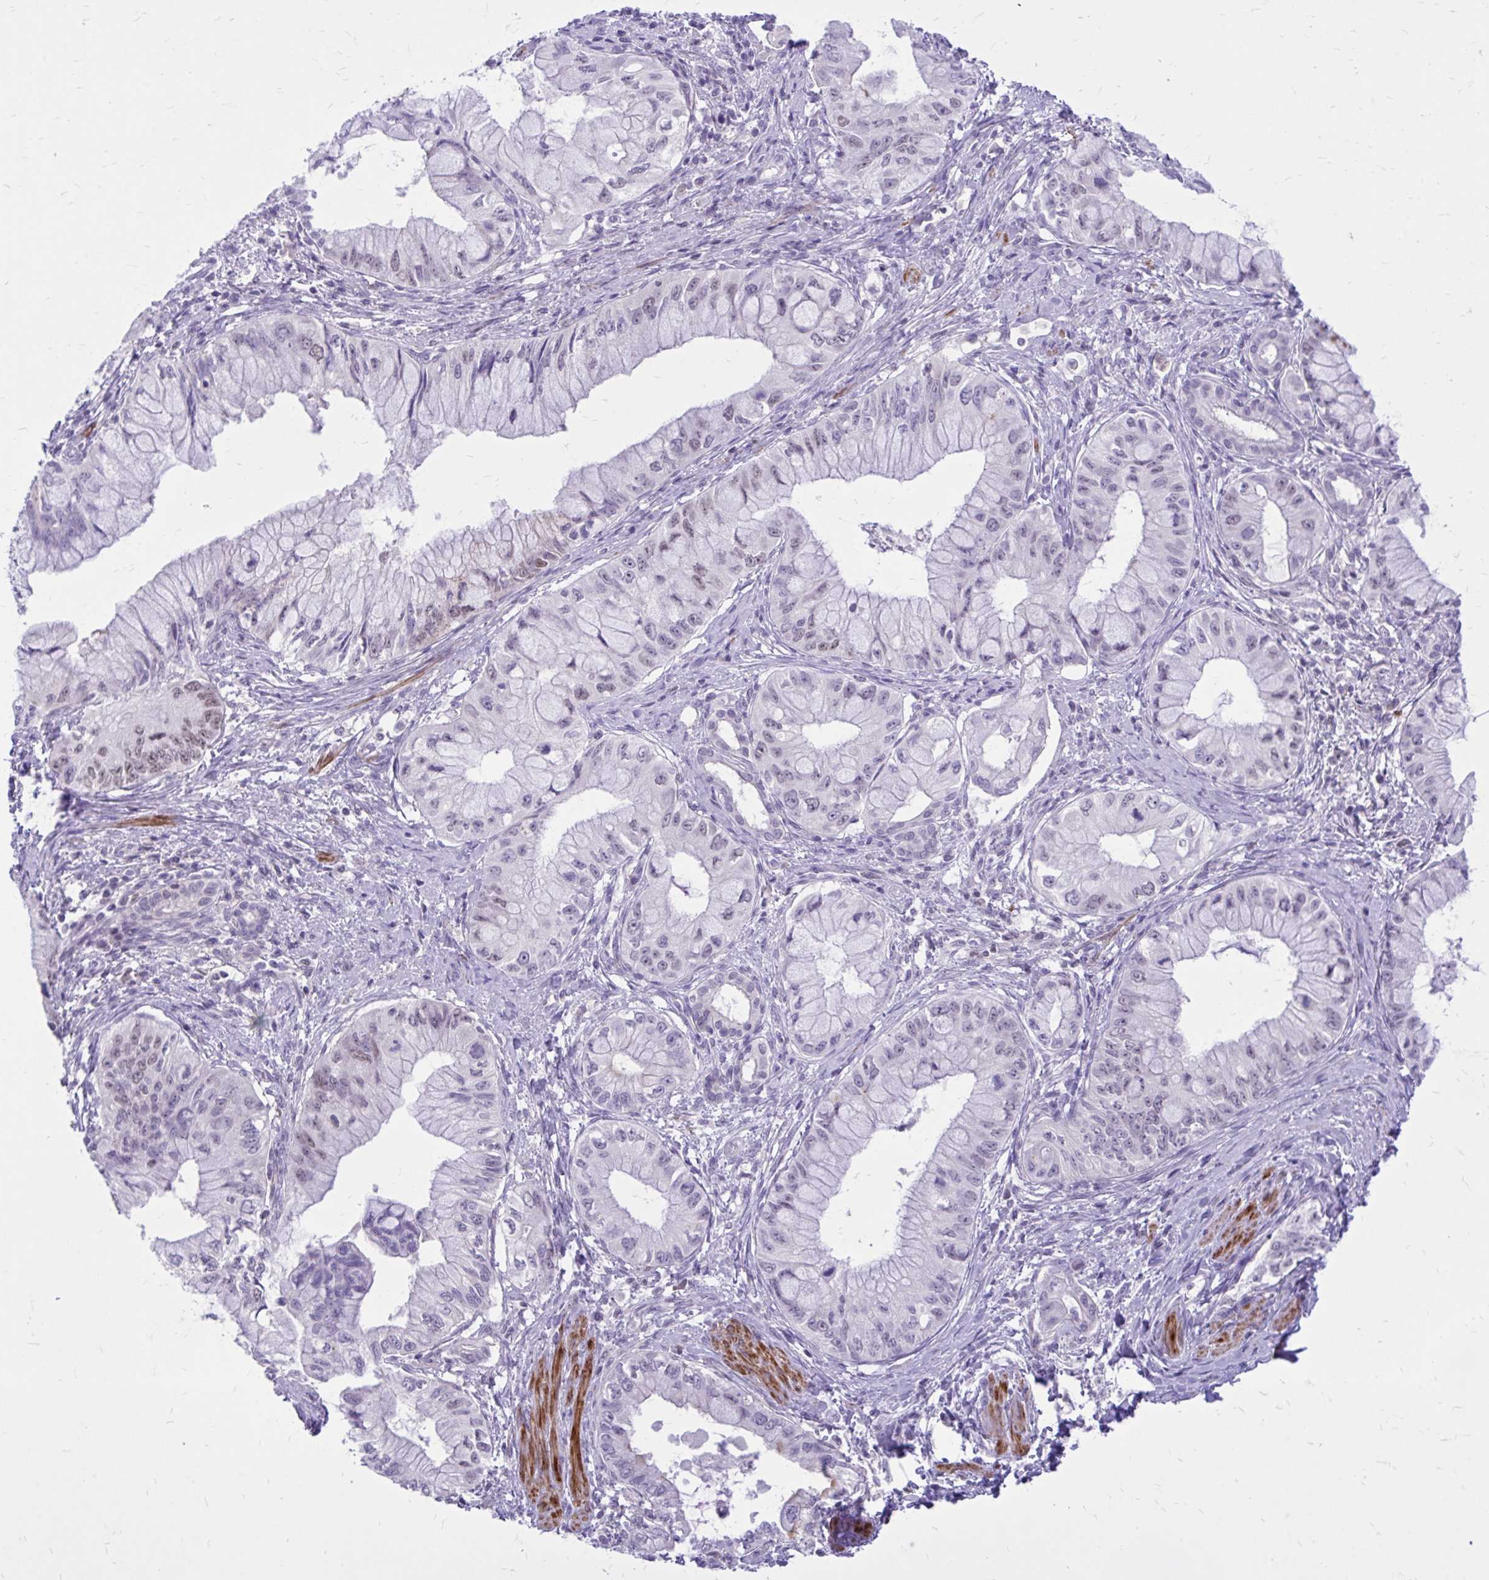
{"staining": {"intensity": "weak", "quantity": "25%-75%", "location": "nuclear"}, "tissue": "pancreatic cancer", "cell_type": "Tumor cells", "image_type": "cancer", "snomed": [{"axis": "morphology", "description": "Adenocarcinoma, NOS"}, {"axis": "topography", "description": "Pancreas"}], "caption": "Immunohistochemical staining of pancreatic cancer (adenocarcinoma) shows low levels of weak nuclear positivity in approximately 25%-75% of tumor cells. The staining is performed using DAB (3,3'-diaminobenzidine) brown chromogen to label protein expression. The nuclei are counter-stained blue using hematoxylin.", "gene": "ZBTB25", "patient": {"sex": "male", "age": 48}}